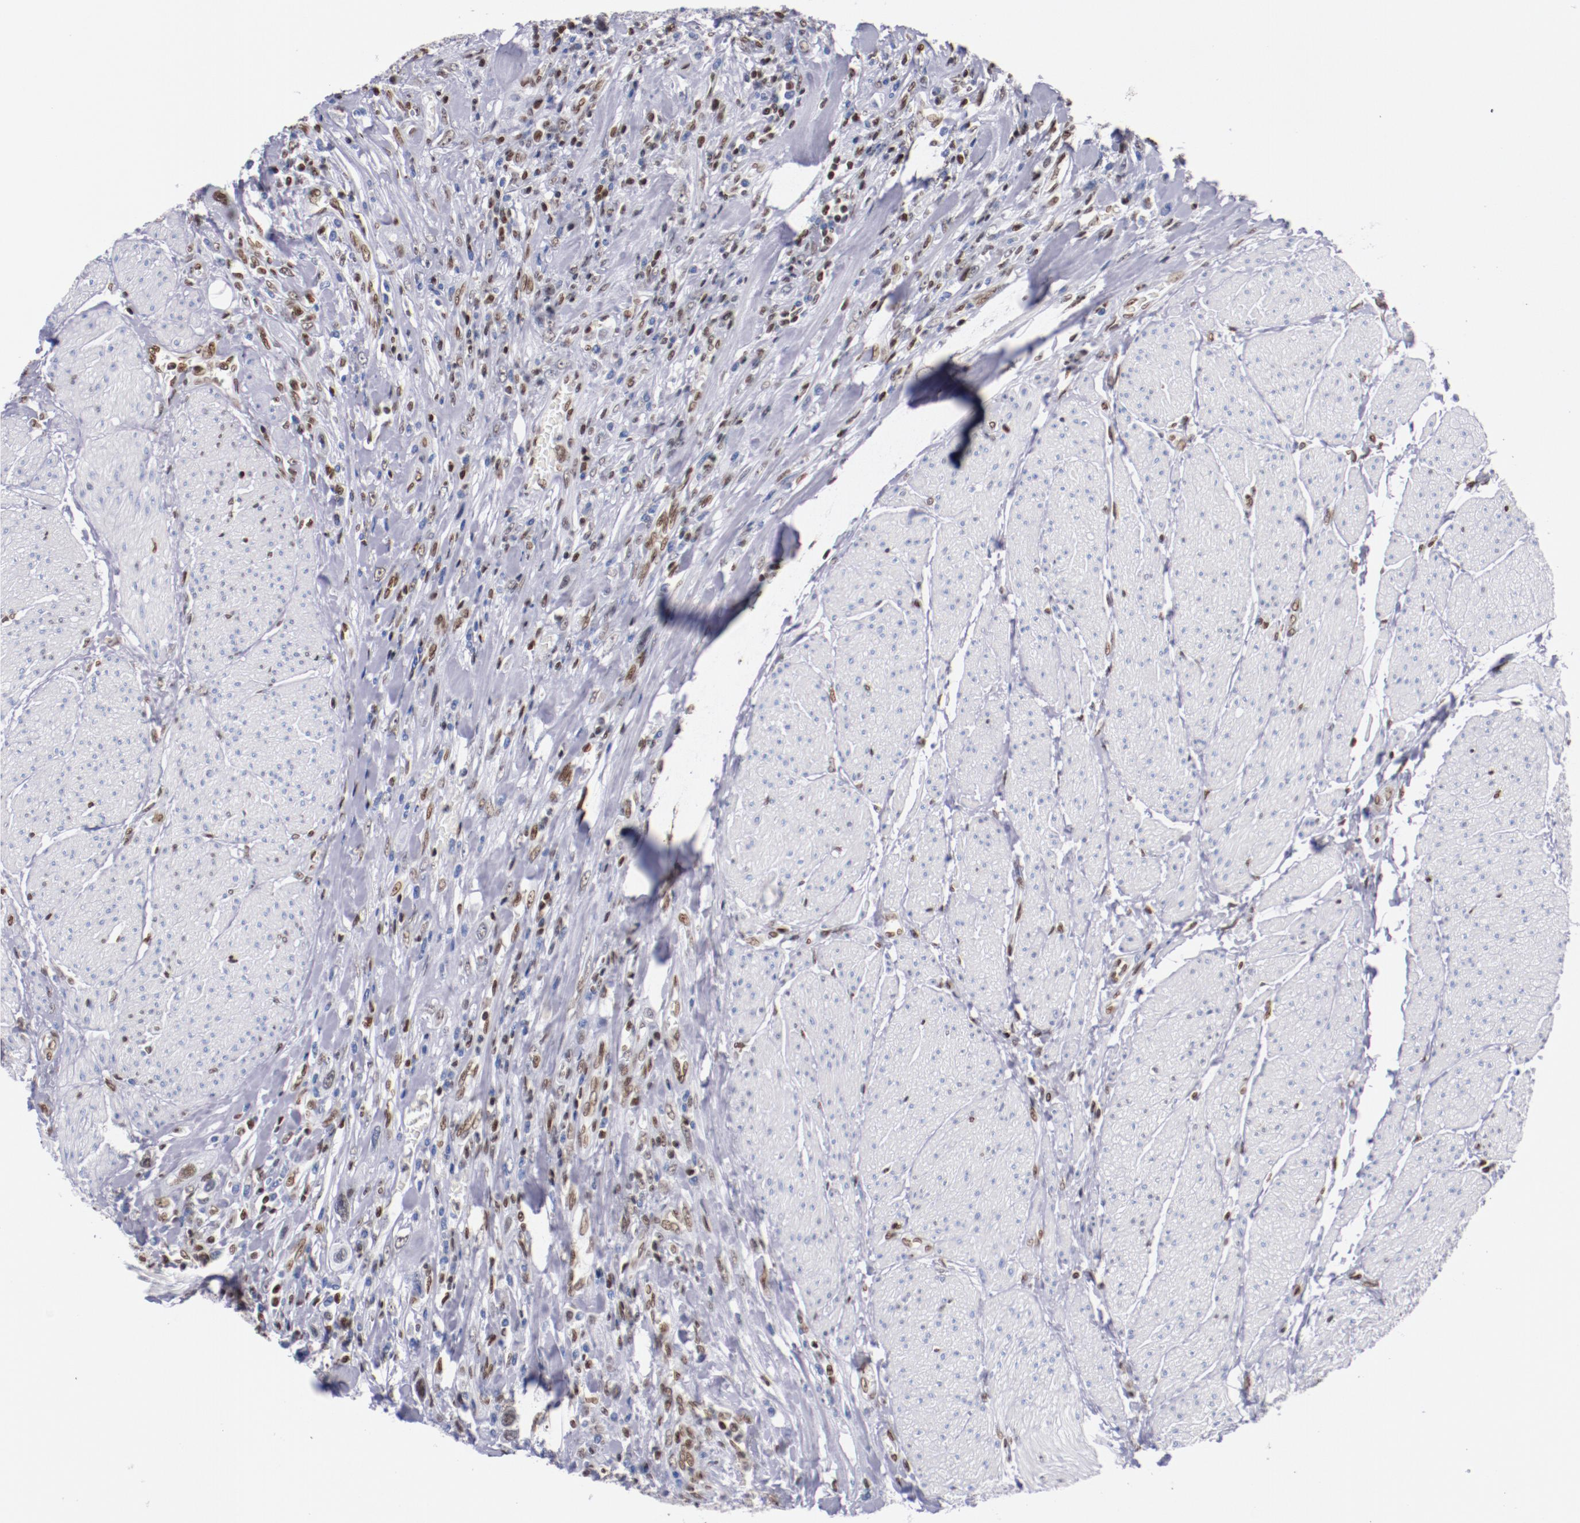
{"staining": {"intensity": "moderate", "quantity": ">75%", "location": "nuclear"}, "tissue": "urothelial cancer", "cell_type": "Tumor cells", "image_type": "cancer", "snomed": [{"axis": "morphology", "description": "Urothelial carcinoma, High grade"}, {"axis": "topography", "description": "Urinary bladder"}], "caption": "High-grade urothelial carcinoma was stained to show a protein in brown. There is medium levels of moderate nuclear expression in about >75% of tumor cells.", "gene": "IFI16", "patient": {"sex": "male", "age": 50}}